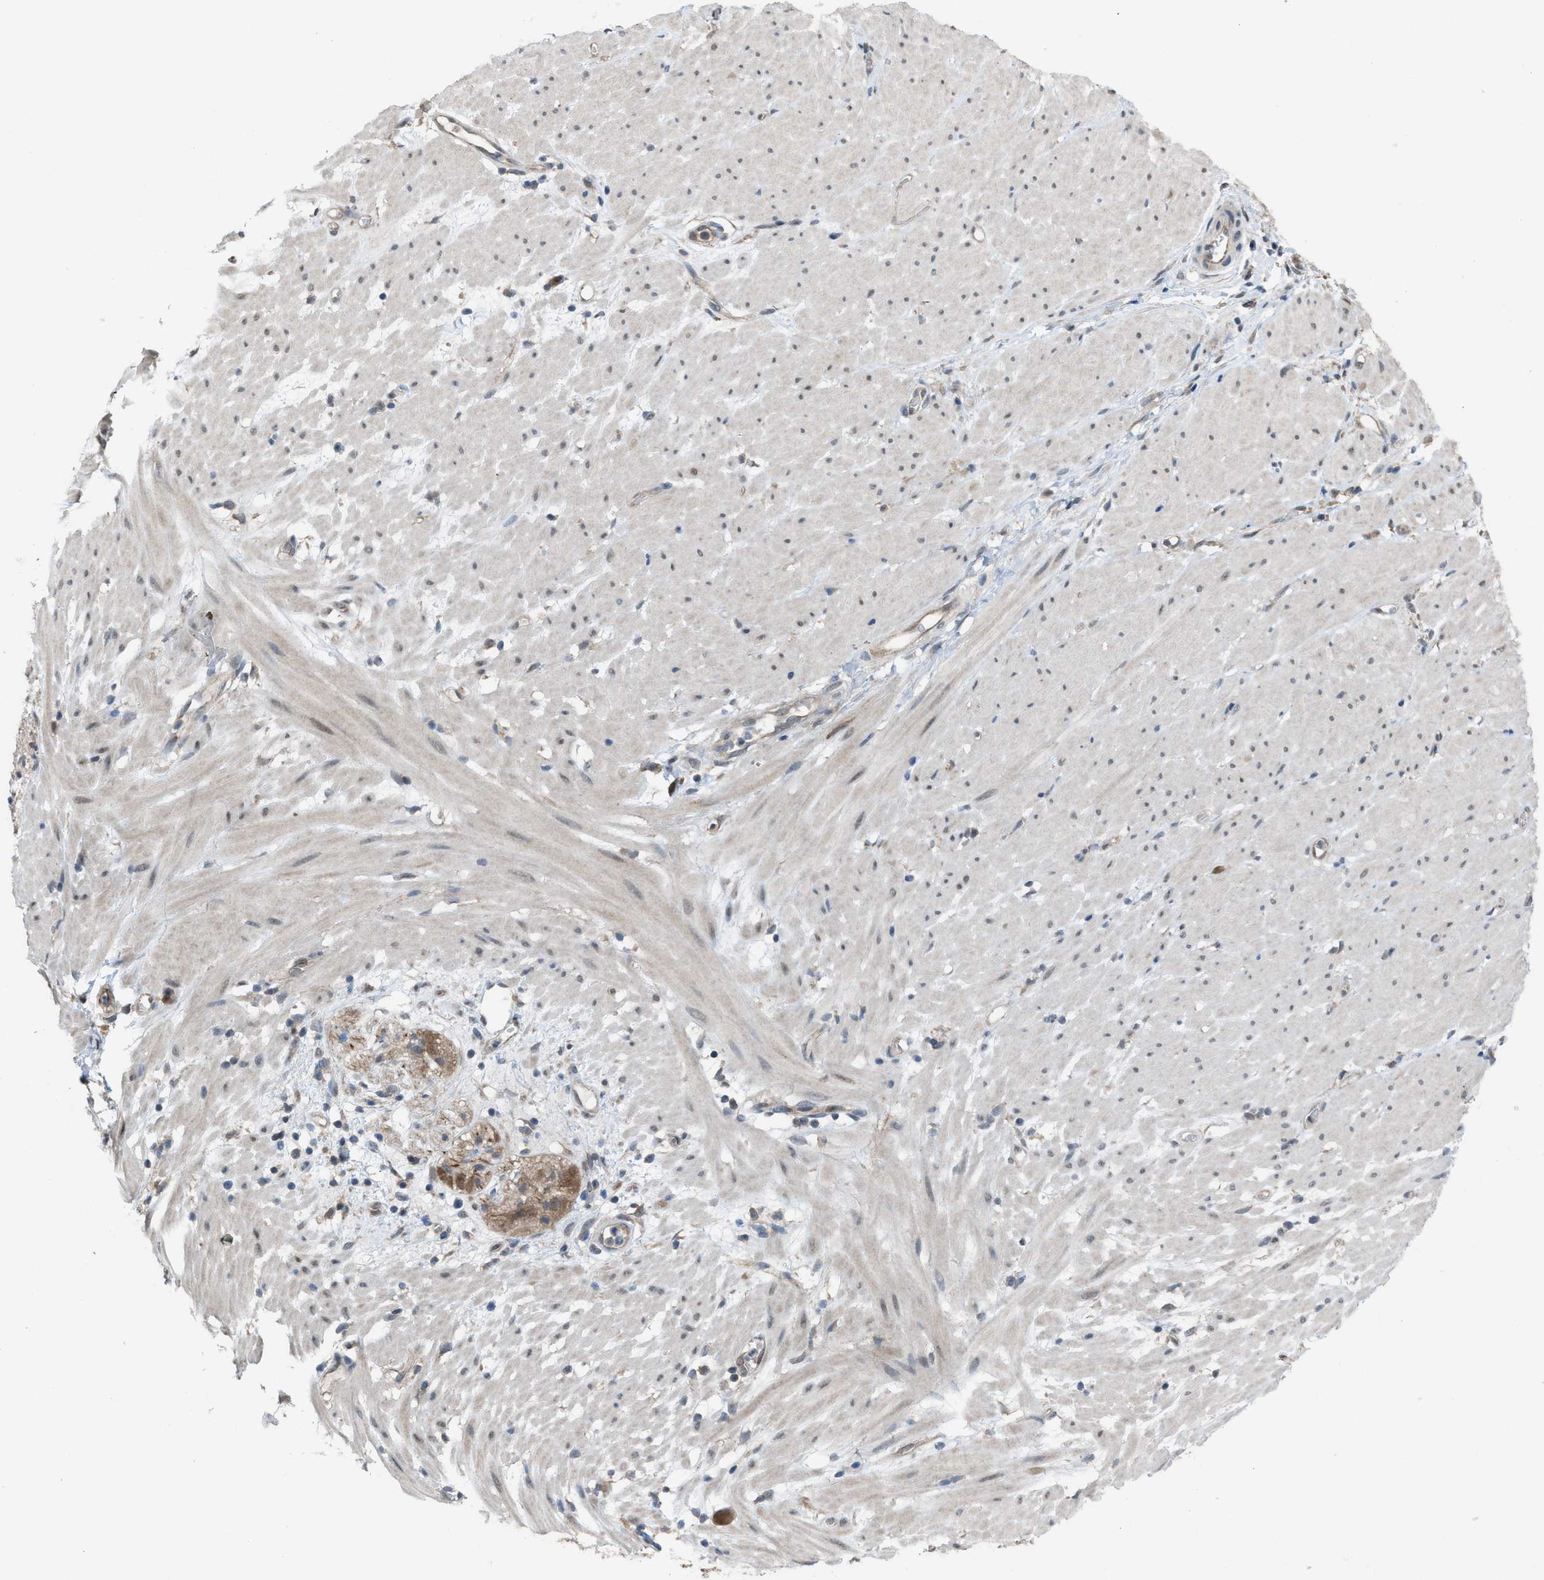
{"staining": {"intensity": "moderate", "quantity": ">75%", "location": "cytoplasmic/membranous"}, "tissue": "stomach cancer", "cell_type": "Tumor cells", "image_type": "cancer", "snomed": [{"axis": "morphology", "description": "Adenocarcinoma, NOS"}, {"axis": "topography", "description": "Stomach"}, {"axis": "topography", "description": "Stomach, lower"}], "caption": "A photomicrograph of human adenocarcinoma (stomach) stained for a protein shows moderate cytoplasmic/membranous brown staining in tumor cells.", "gene": "PLAA", "patient": {"sex": "female", "age": 48}}